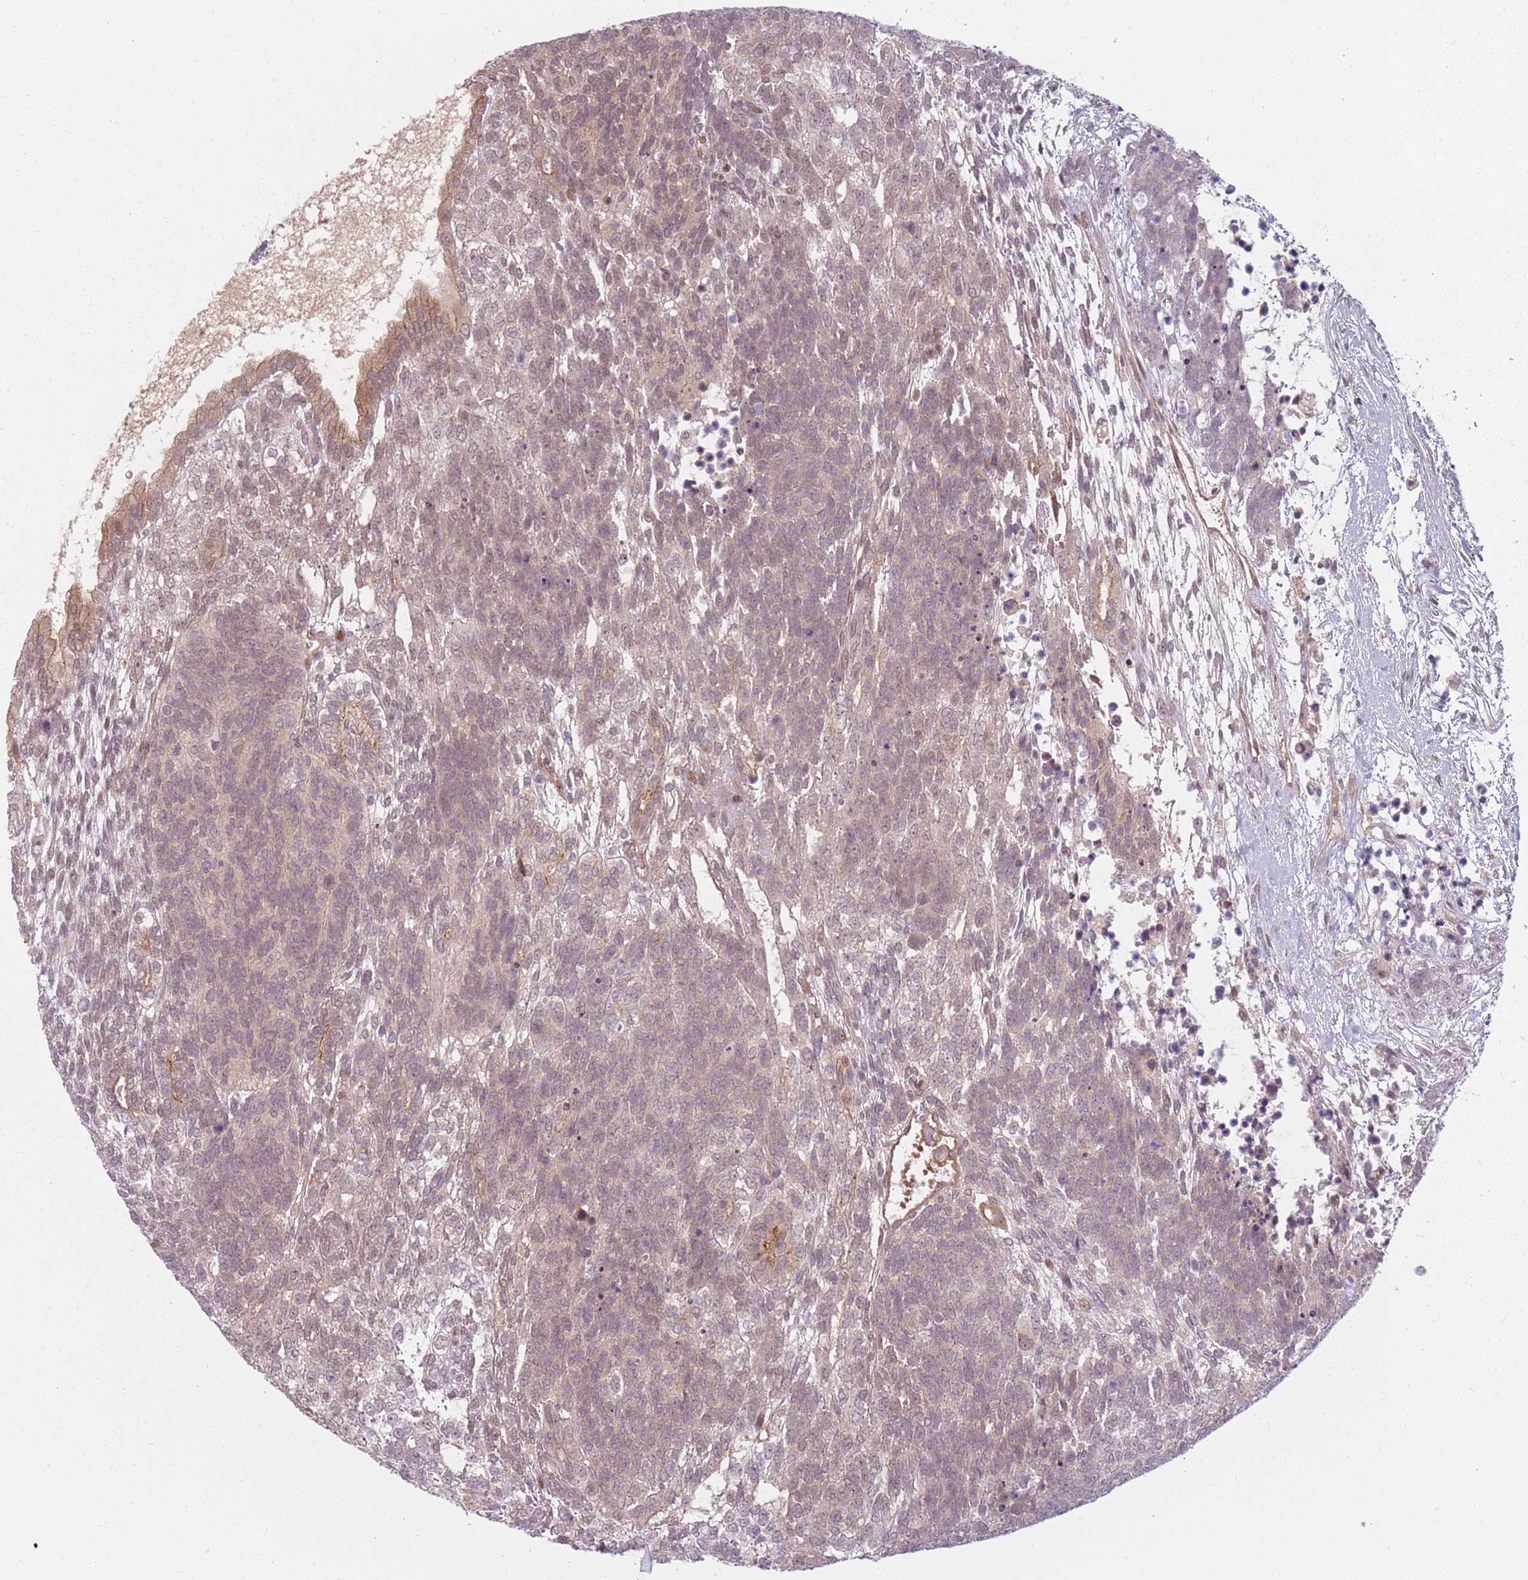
{"staining": {"intensity": "weak", "quantity": ">75%", "location": "cytoplasmic/membranous"}, "tissue": "testis cancer", "cell_type": "Tumor cells", "image_type": "cancer", "snomed": [{"axis": "morphology", "description": "Carcinoma, Embryonal, NOS"}, {"axis": "topography", "description": "Testis"}], "caption": "DAB (3,3'-diaminobenzidine) immunohistochemical staining of embryonal carcinoma (testis) demonstrates weak cytoplasmic/membranous protein staining in approximately >75% of tumor cells. Using DAB (3,3'-diaminobenzidine) (brown) and hematoxylin (blue) stains, captured at high magnification using brightfield microscopy.", "gene": "ADGRG1", "patient": {"sex": "male", "age": 23}}